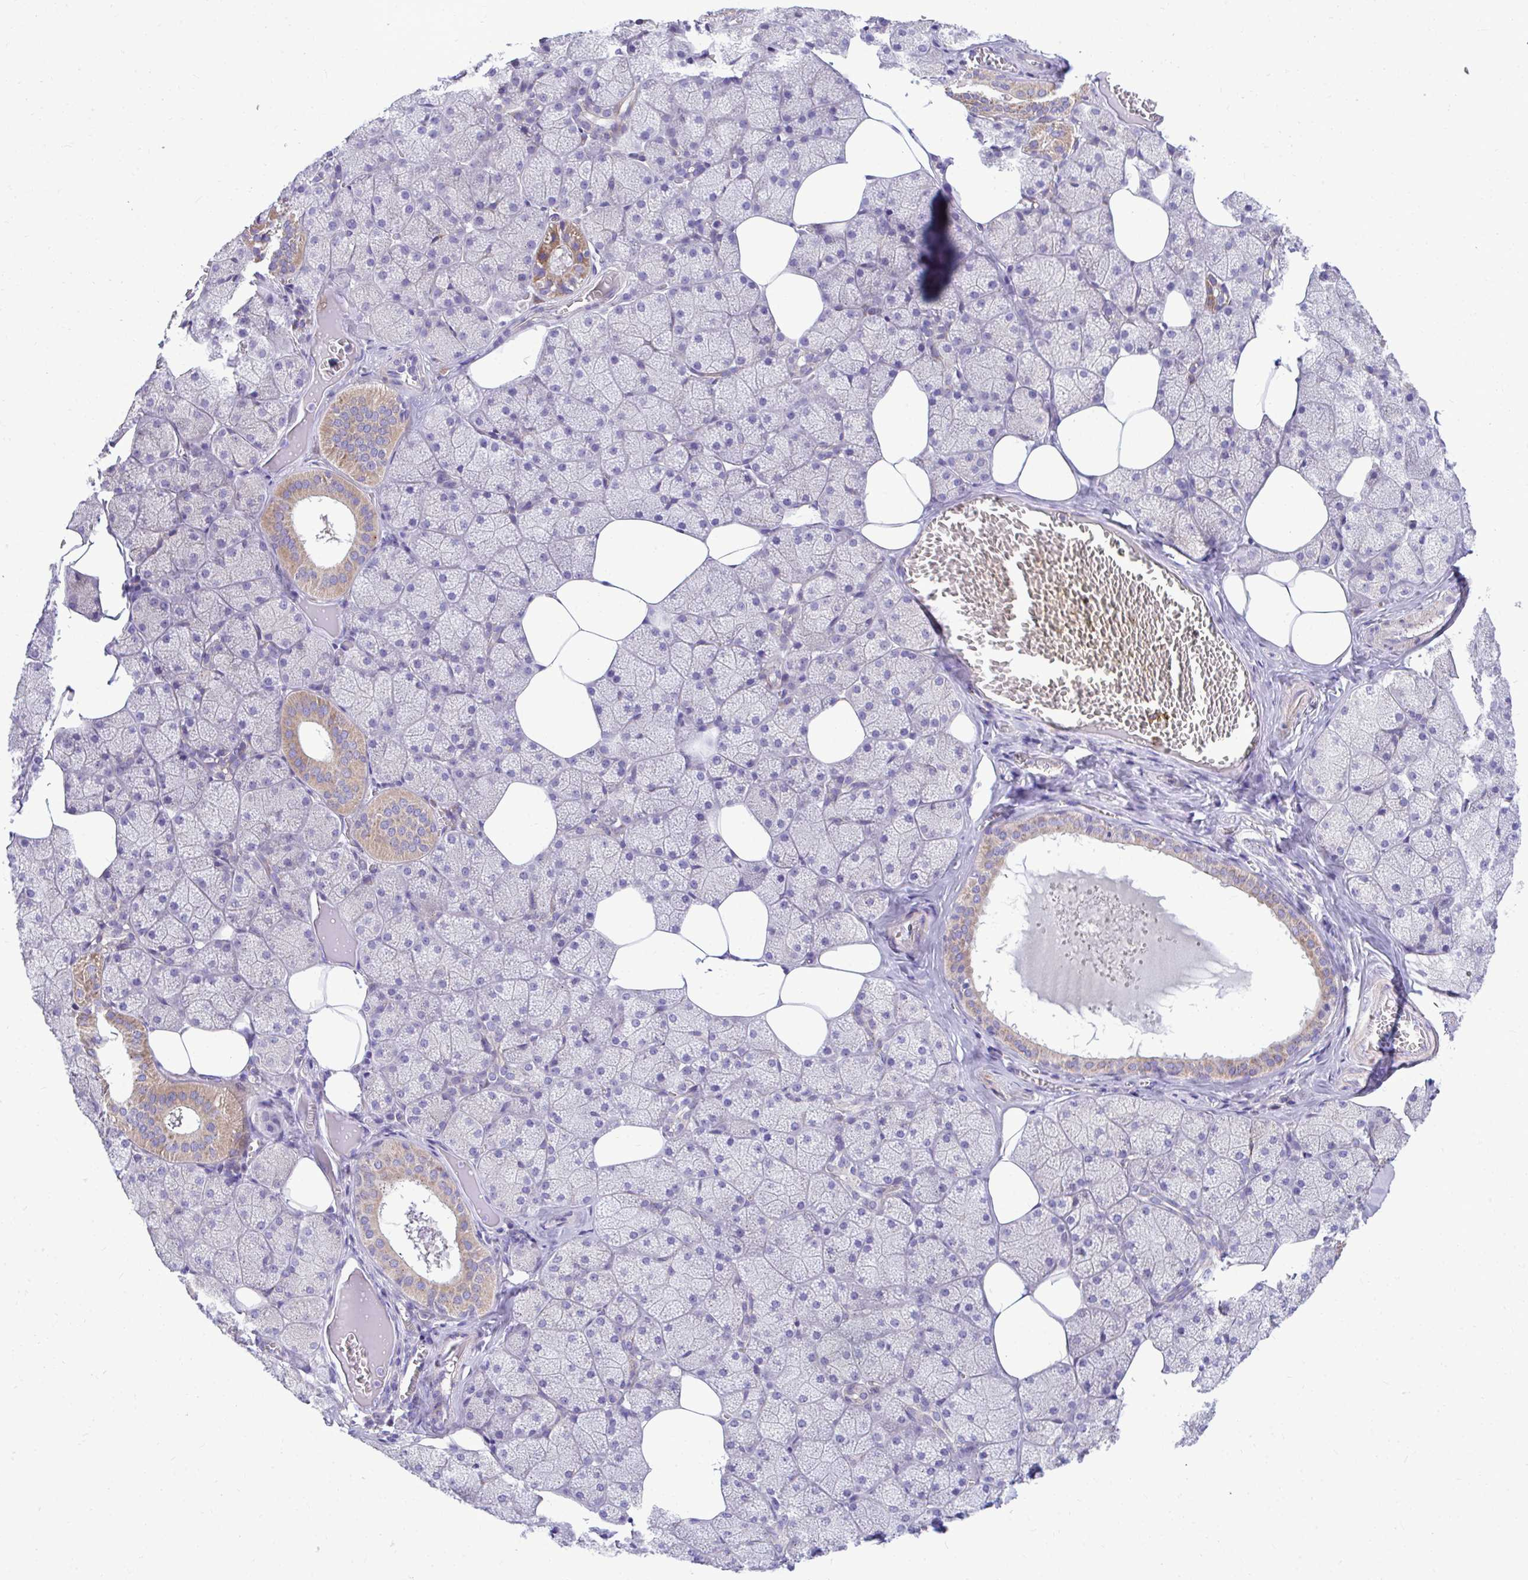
{"staining": {"intensity": "moderate", "quantity": "<25%", "location": "cytoplasmic/membranous"}, "tissue": "salivary gland", "cell_type": "Glandular cells", "image_type": "normal", "snomed": [{"axis": "morphology", "description": "Normal tissue, NOS"}, {"axis": "topography", "description": "Salivary gland"}, {"axis": "topography", "description": "Peripheral nerve tissue"}], "caption": "Immunohistochemistry (IHC) staining of normal salivary gland, which demonstrates low levels of moderate cytoplasmic/membranous expression in about <25% of glandular cells indicating moderate cytoplasmic/membranous protein staining. The staining was performed using DAB (3,3'-diaminobenzidine) (brown) for protein detection and nuclei were counterstained in hematoxylin (blue).", "gene": "MRPS16", "patient": {"sex": "male", "age": 38}}